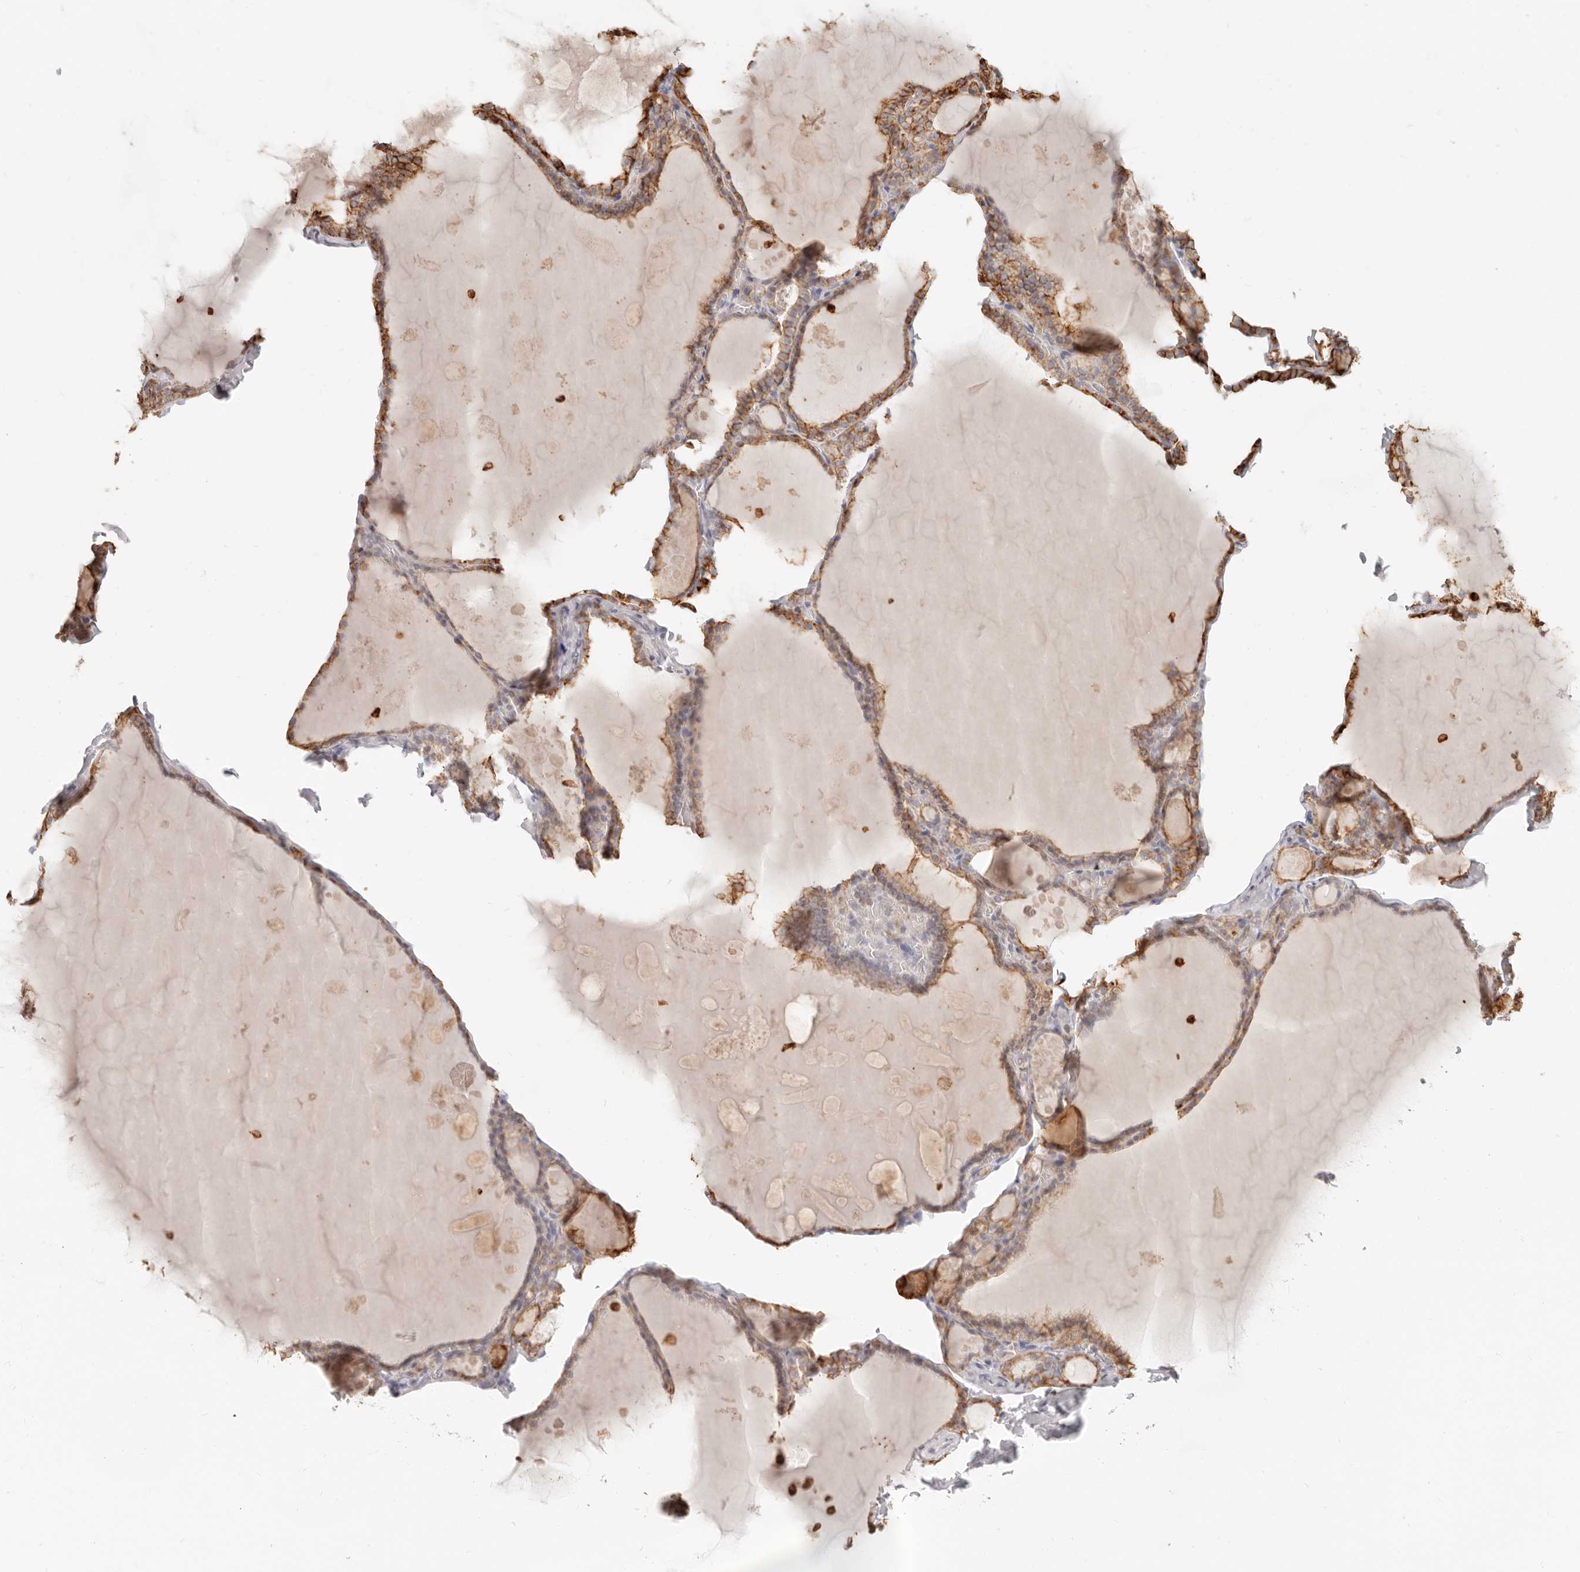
{"staining": {"intensity": "moderate", "quantity": ">75%", "location": "cytoplasmic/membranous"}, "tissue": "thyroid gland", "cell_type": "Glandular cells", "image_type": "normal", "snomed": [{"axis": "morphology", "description": "Normal tissue, NOS"}, {"axis": "topography", "description": "Thyroid gland"}], "caption": "Unremarkable thyroid gland demonstrates moderate cytoplasmic/membranous expression in about >75% of glandular cells (IHC, brightfield microscopy, high magnification)..", "gene": "EPCAM", "patient": {"sex": "male", "age": 56}}